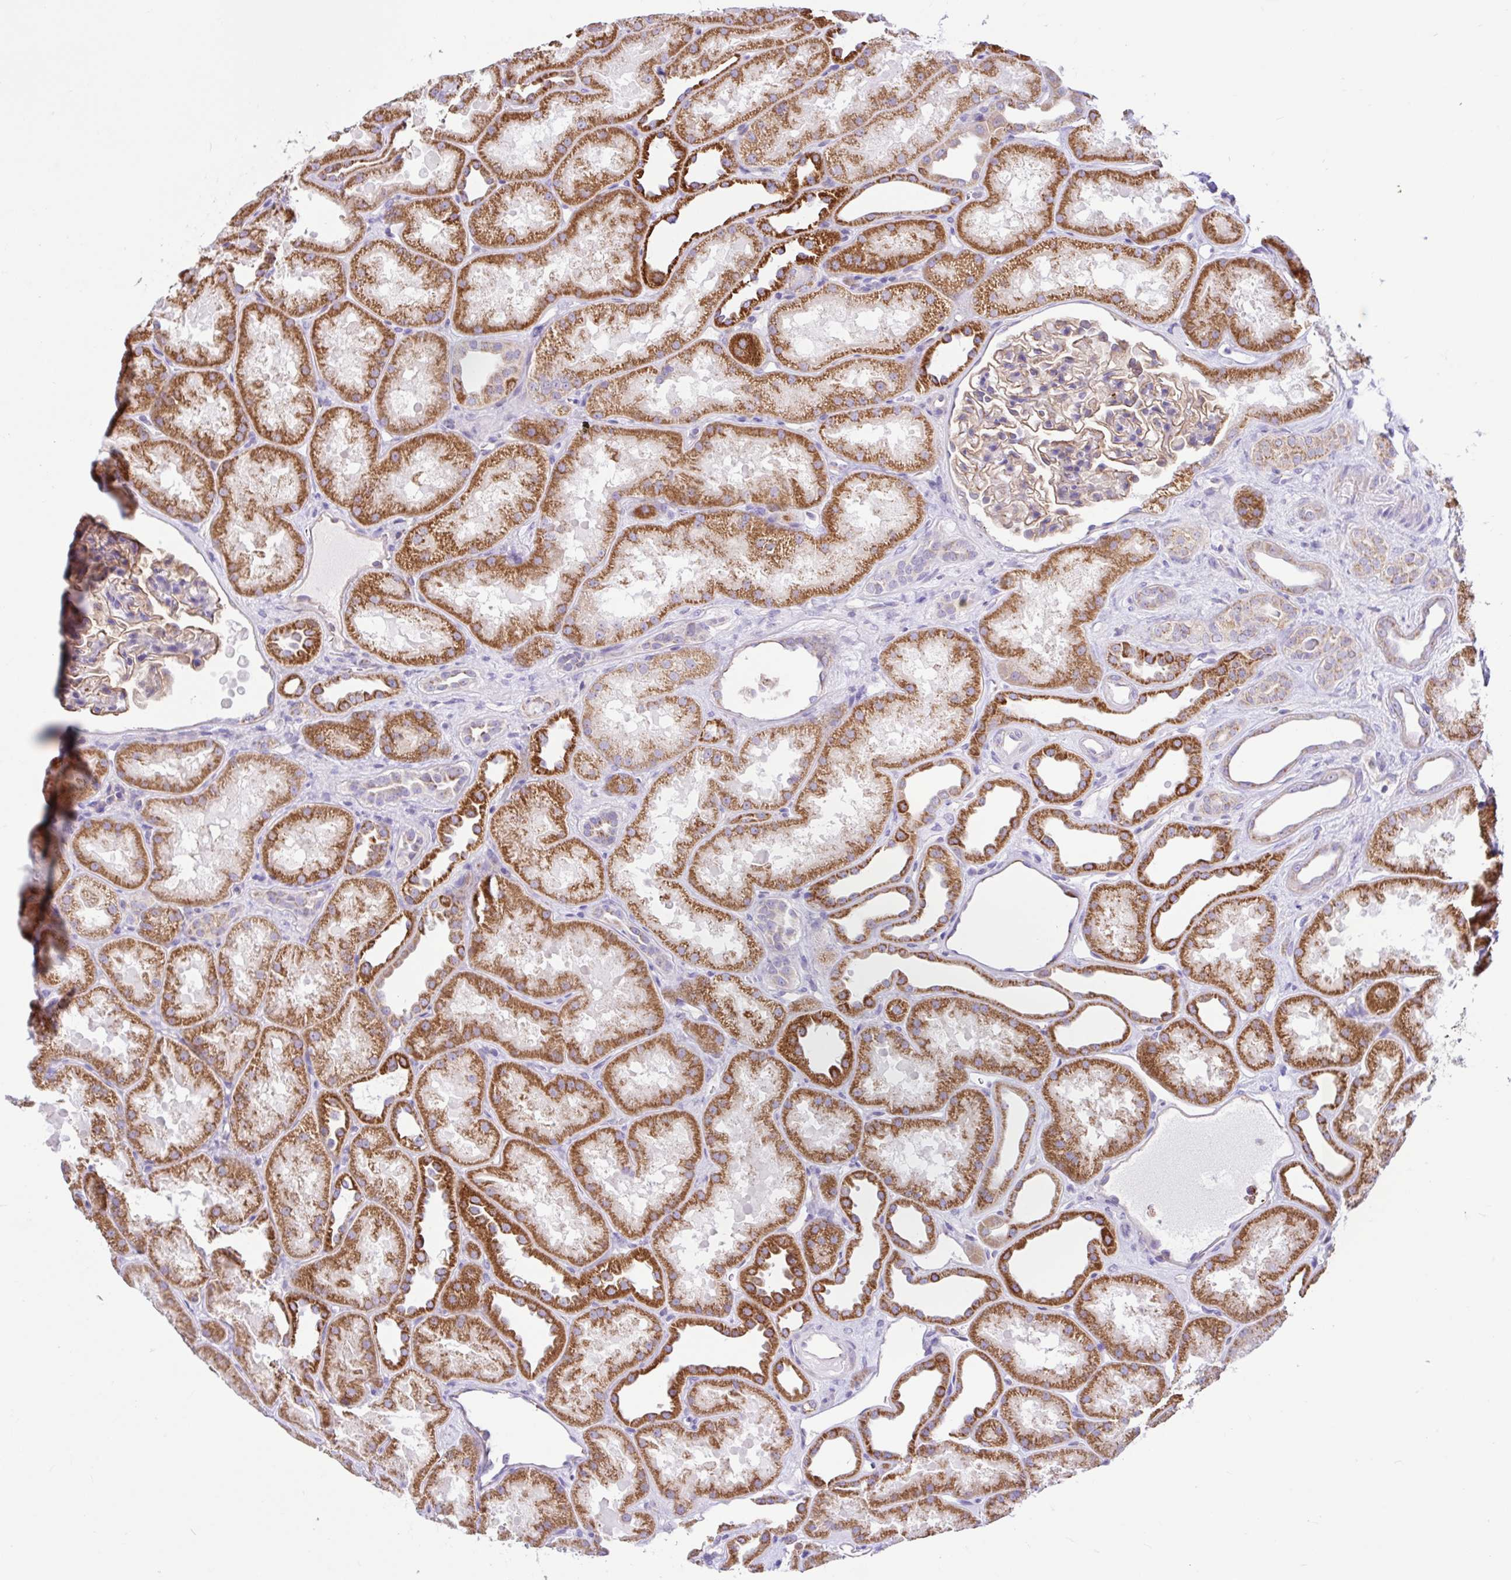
{"staining": {"intensity": "weak", "quantity": ">75%", "location": "cytoplasmic/membranous"}, "tissue": "kidney", "cell_type": "Cells in glomeruli", "image_type": "normal", "snomed": [{"axis": "morphology", "description": "Normal tissue, NOS"}, {"axis": "topography", "description": "Kidney"}], "caption": "Cells in glomeruli display low levels of weak cytoplasmic/membranous staining in approximately >75% of cells in unremarkable kidney.", "gene": "NDUFS2", "patient": {"sex": "male", "age": 61}}